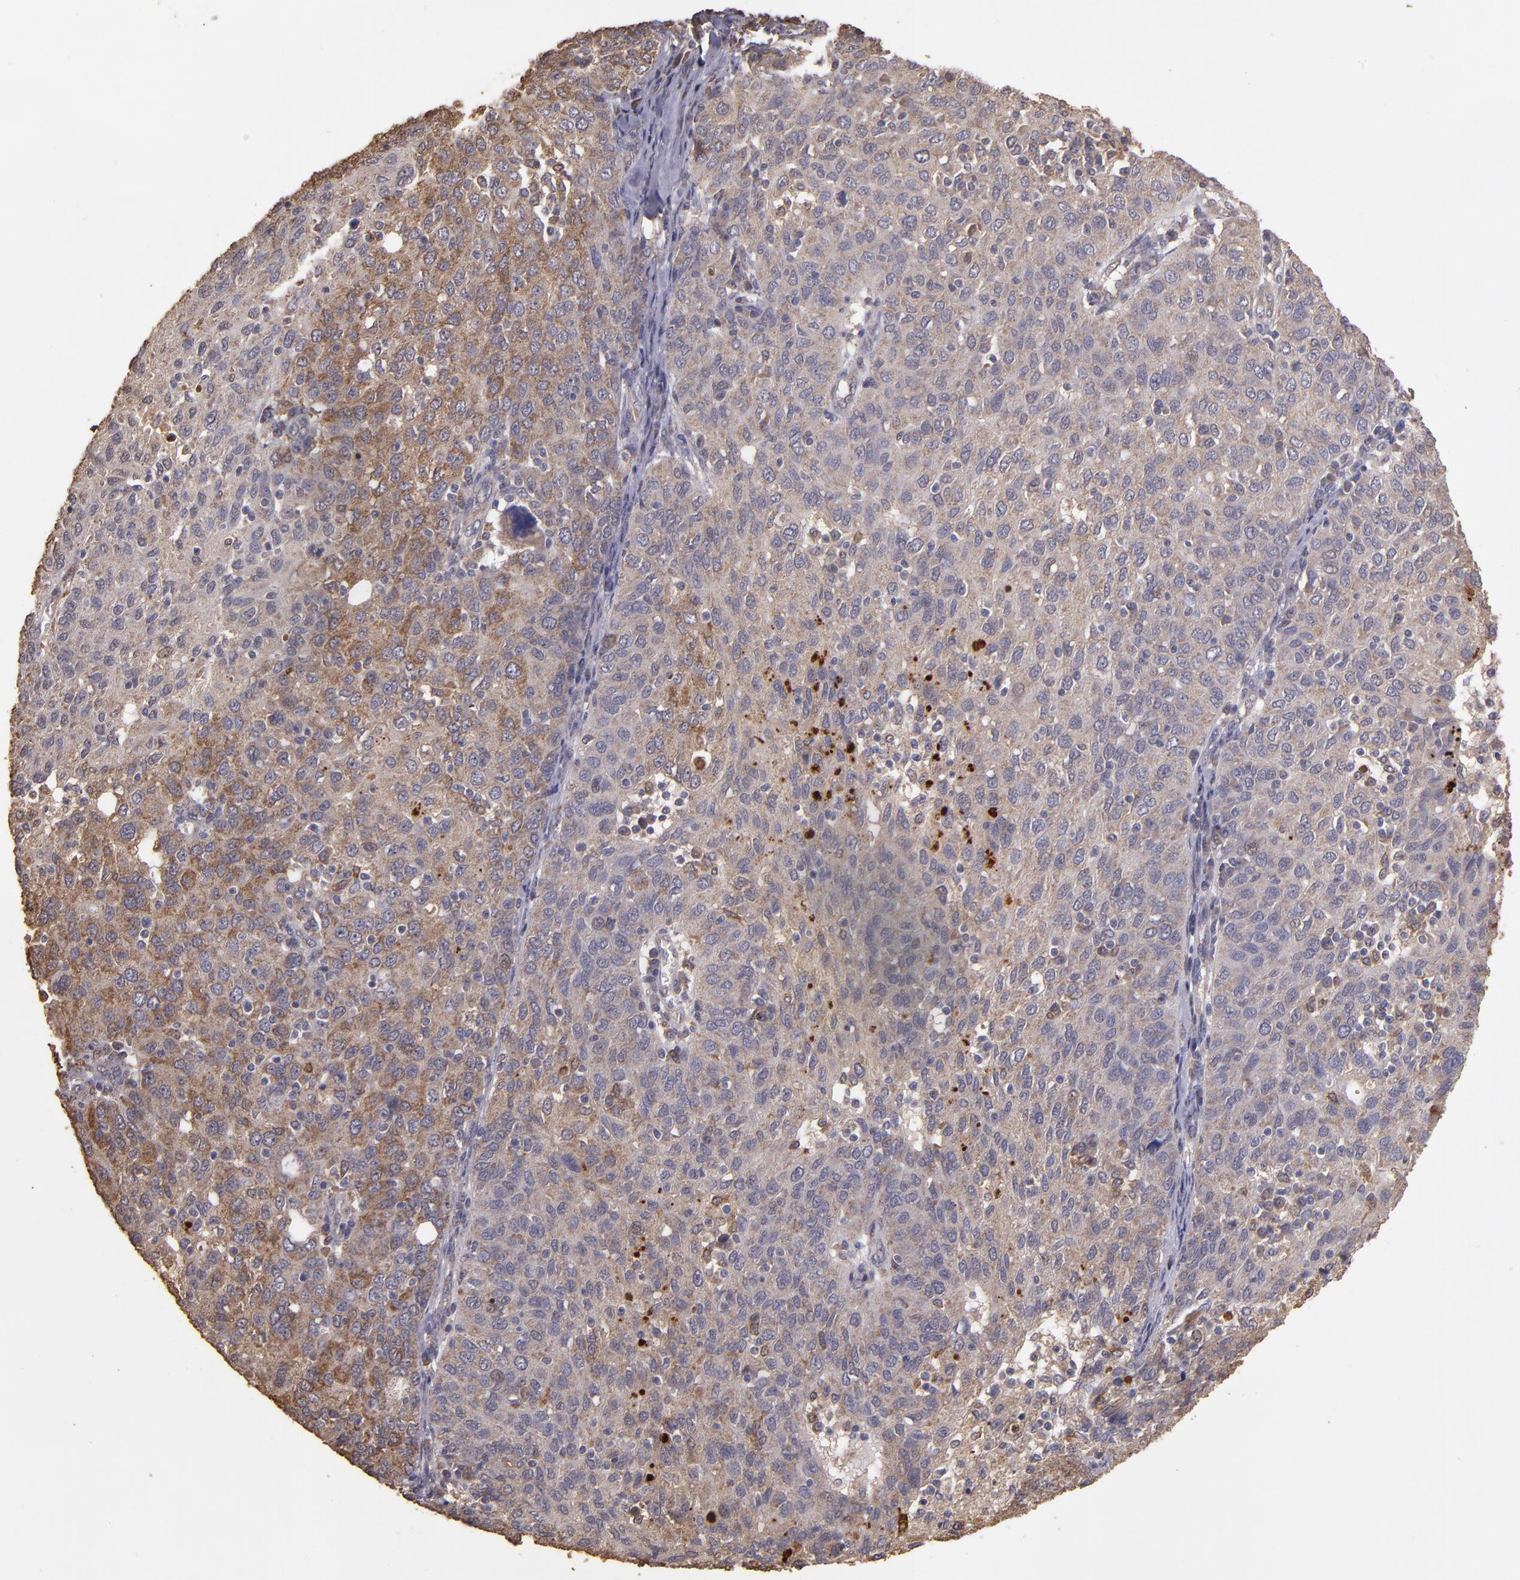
{"staining": {"intensity": "moderate", "quantity": ">75%", "location": "cytoplasmic/membranous"}, "tissue": "ovarian cancer", "cell_type": "Tumor cells", "image_type": "cancer", "snomed": [{"axis": "morphology", "description": "Carcinoma, endometroid"}, {"axis": "topography", "description": "Ovary"}], "caption": "Protein staining of ovarian cancer (endometroid carcinoma) tissue demonstrates moderate cytoplasmic/membranous positivity in about >75% of tumor cells.", "gene": "HECTD1", "patient": {"sex": "female", "age": 50}}